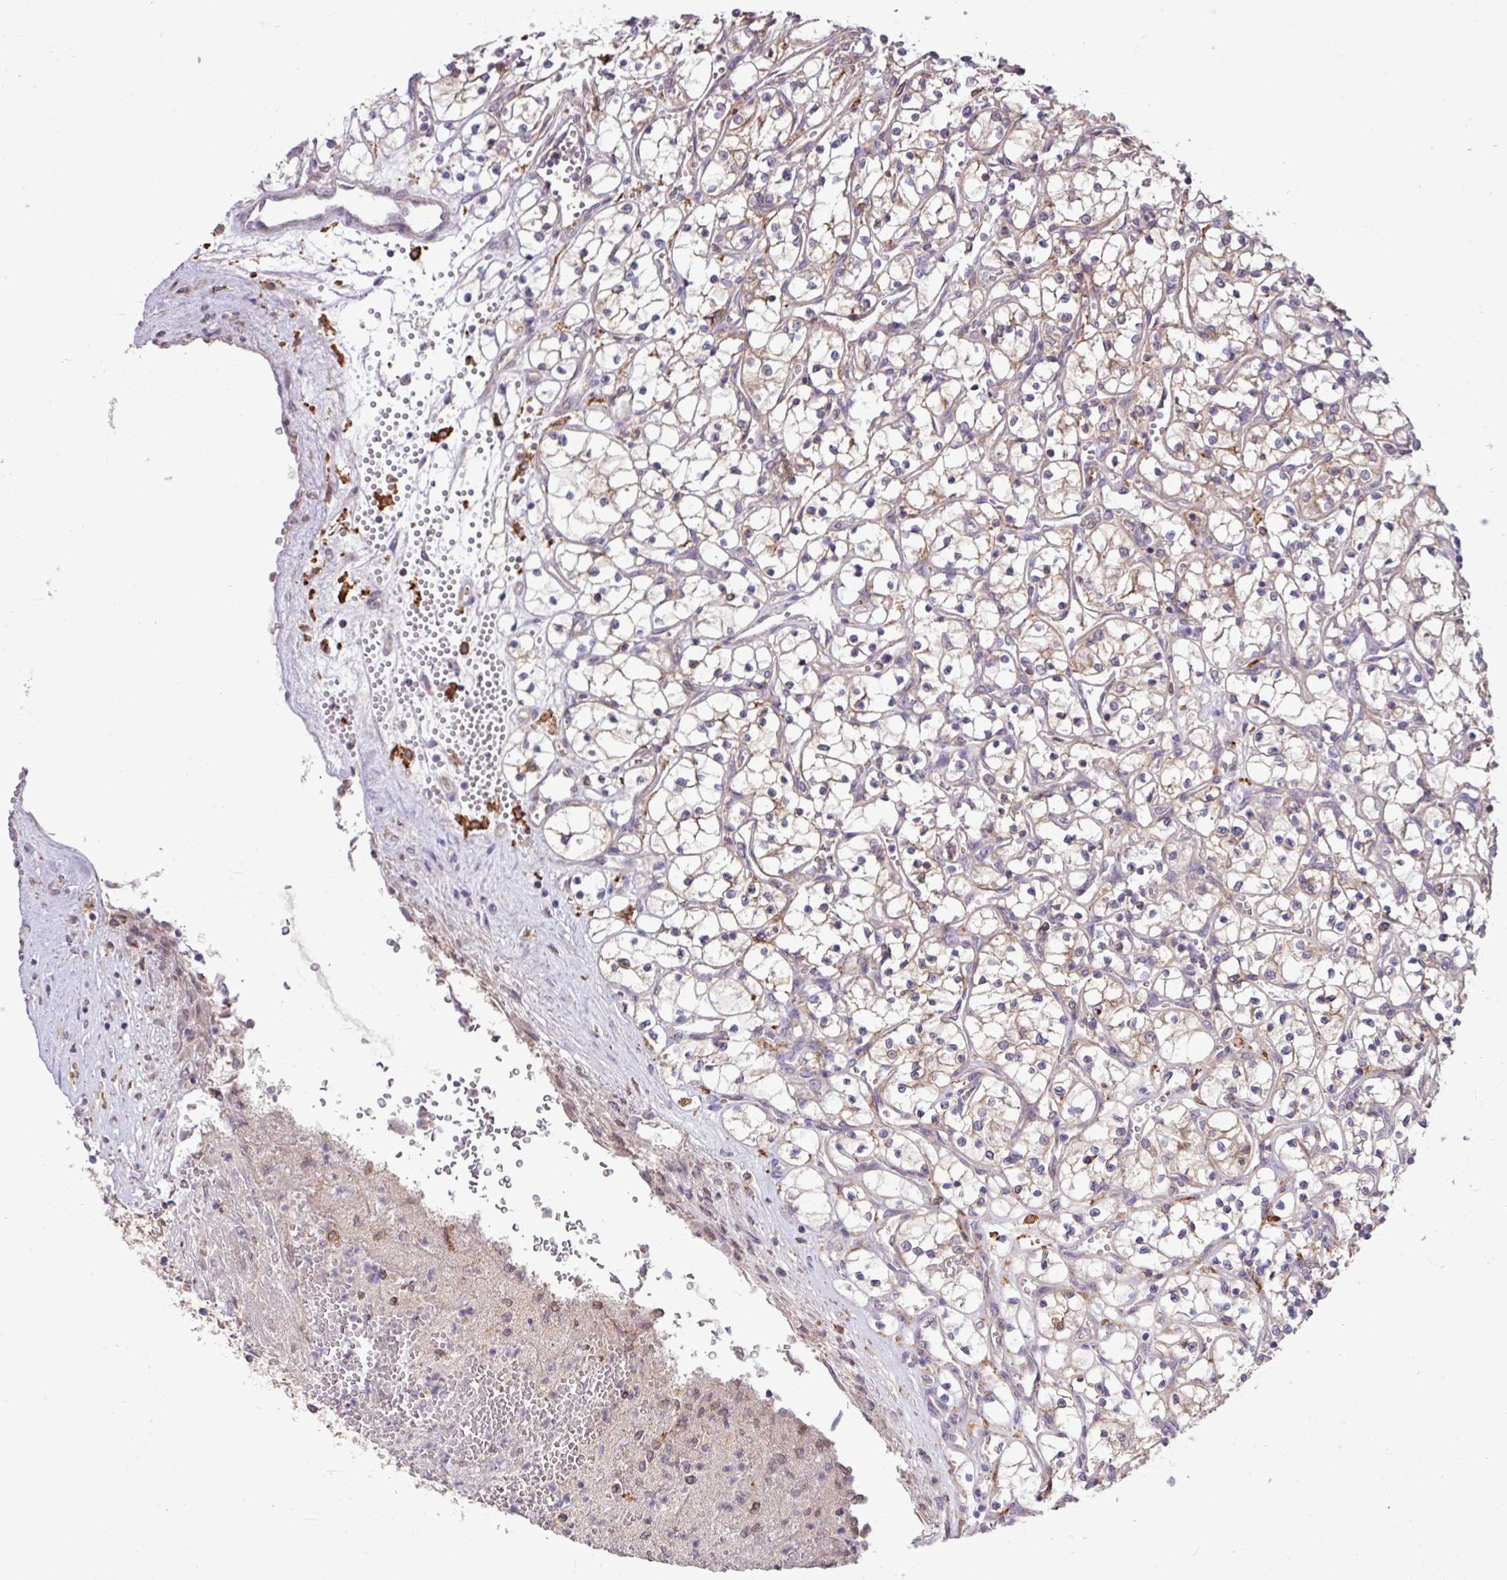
{"staining": {"intensity": "weak", "quantity": "25%-75%", "location": "cytoplasmic/membranous"}, "tissue": "renal cancer", "cell_type": "Tumor cells", "image_type": "cancer", "snomed": [{"axis": "morphology", "description": "Adenocarcinoma, NOS"}, {"axis": "topography", "description": "Kidney"}], "caption": "A micrograph showing weak cytoplasmic/membranous positivity in about 25%-75% of tumor cells in renal adenocarcinoma, as visualized by brown immunohistochemical staining.", "gene": "ARHGEF25", "patient": {"sex": "female", "age": 69}}